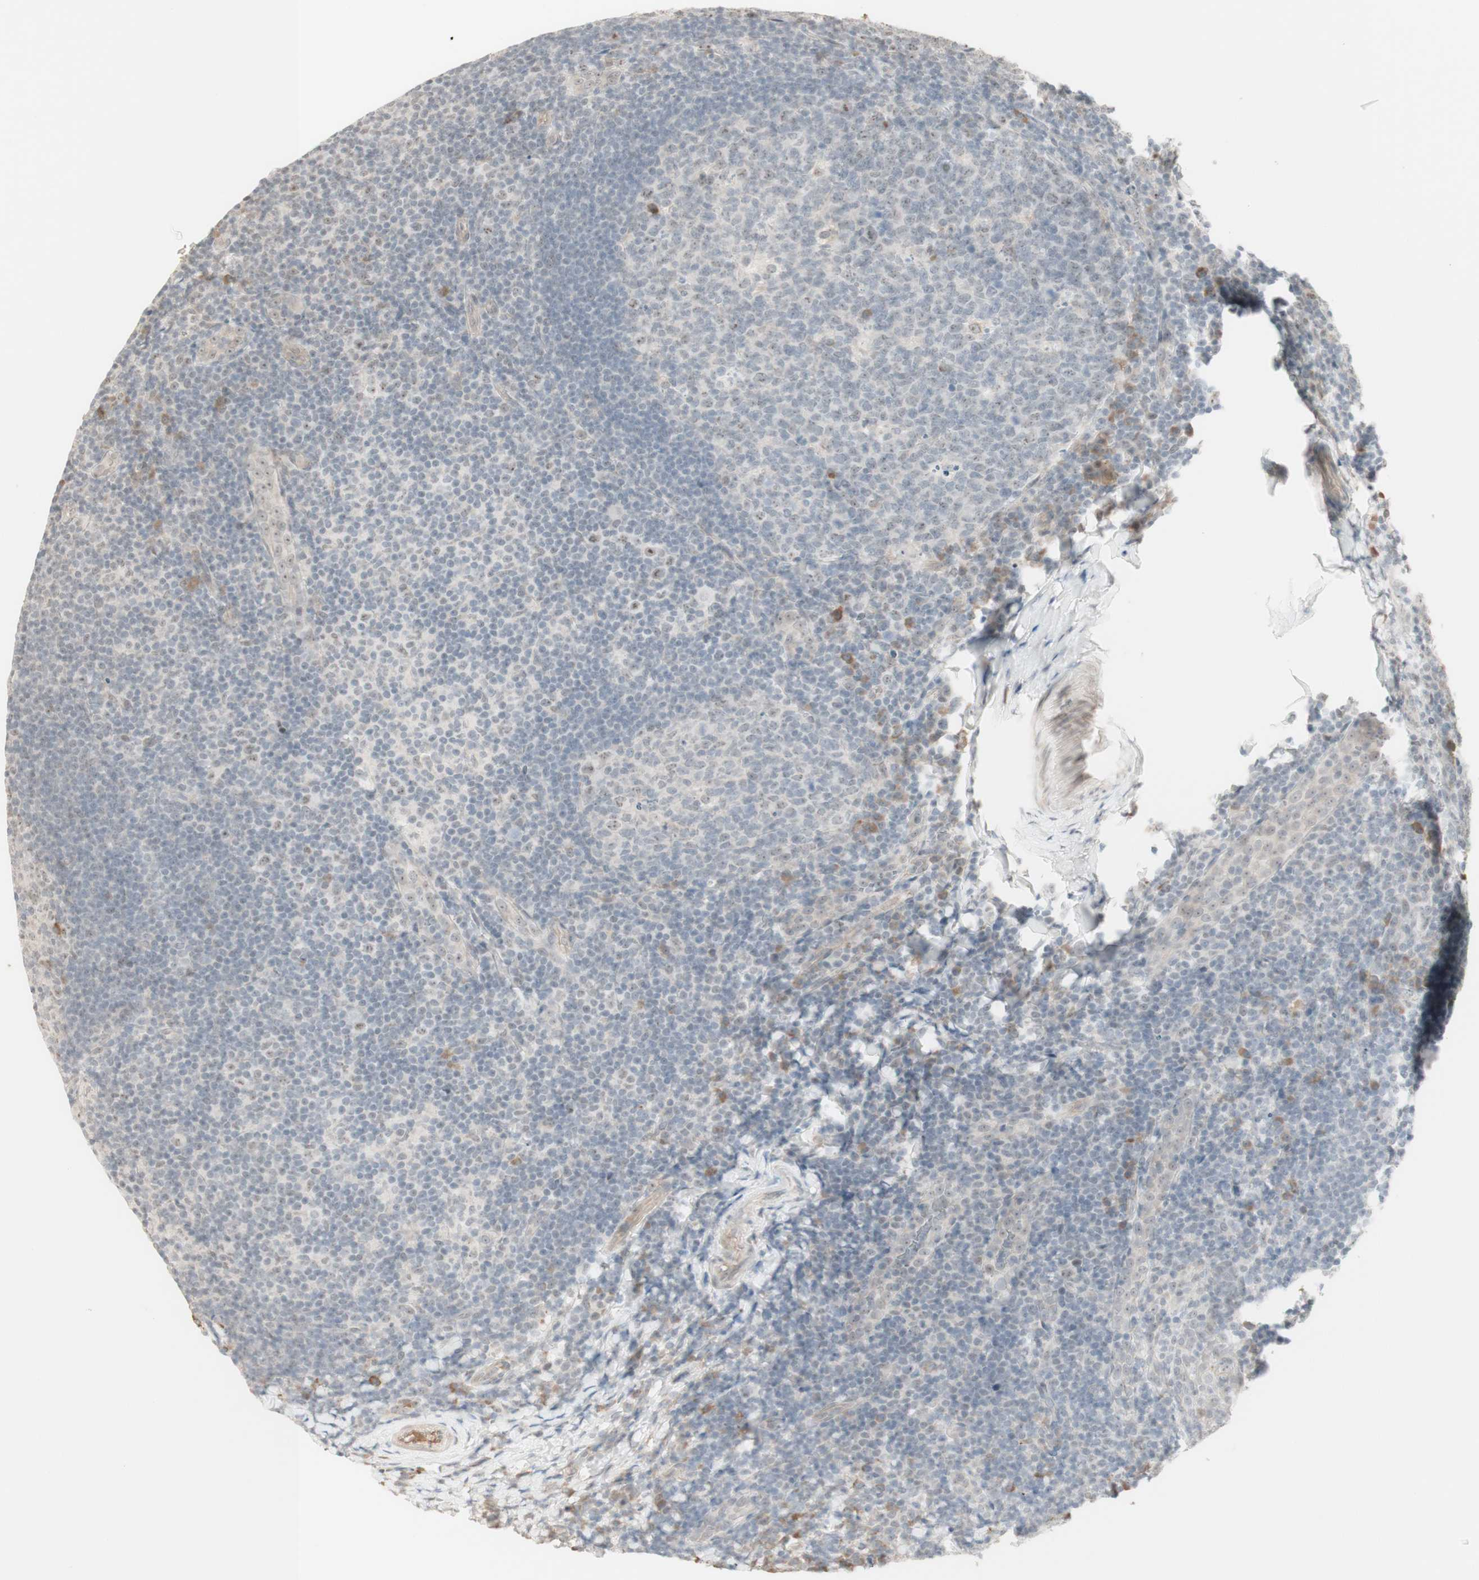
{"staining": {"intensity": "negative", "quantity": "none", "location": "none"}, "tissue": "tonsil", "cell_type": "Germinal center cells", "image_type": "normal", "snomed": [{"axis": "morphology", "description": "Normal tissue, NOS"}, {"axis": "topography", "description": "Tonsil"}], "caption": "Image shows no protein positivity in germinal center cells of benign tonsil.", "gene": "PLCD4", "patient": {"sex": "male", "age": 37}}